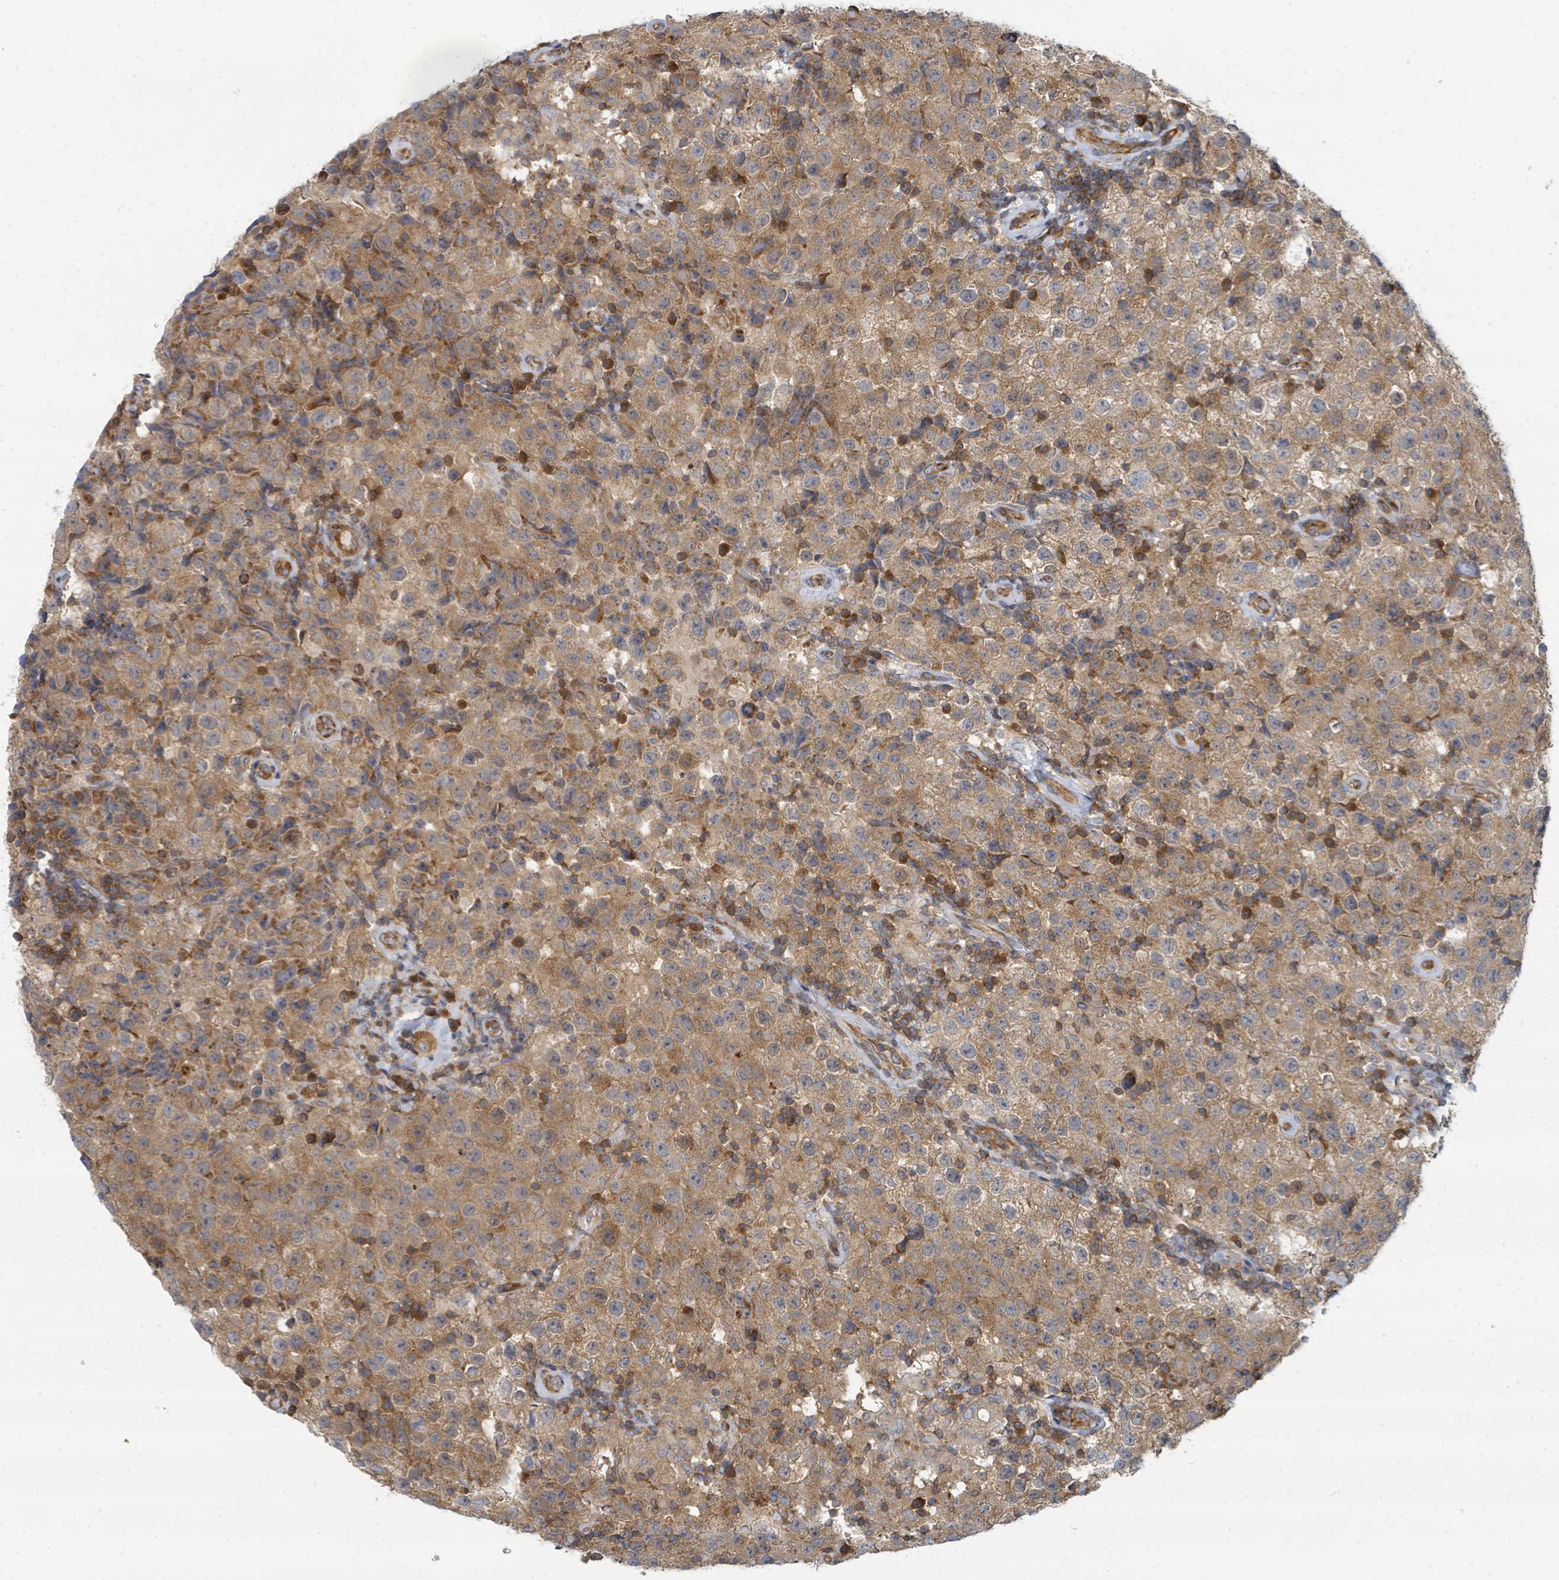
{"staining": {"intensity": "moderate", "quantity": ">75%", "location": "cytoplasmic/membranous"}, "tissue": "testis cancer", "cell_type": "Tumor cells", "image_type": "cancer", "snomed": [{"axis": "morphology", "description": "Seminoma, NOS"}, {"axis": "morphology", "description": "Carcinoma, Embryonal, NOS"}, {"axis": "topography", "description": "Testis"}], "caption": "Tumor cells reveal medium levels of moderate cytoplasmic/membranous staining in about >75% of cells in seminoma (testis).", "gene": "BOLA2B", "patient": {"sex": "male", "age": 41}}